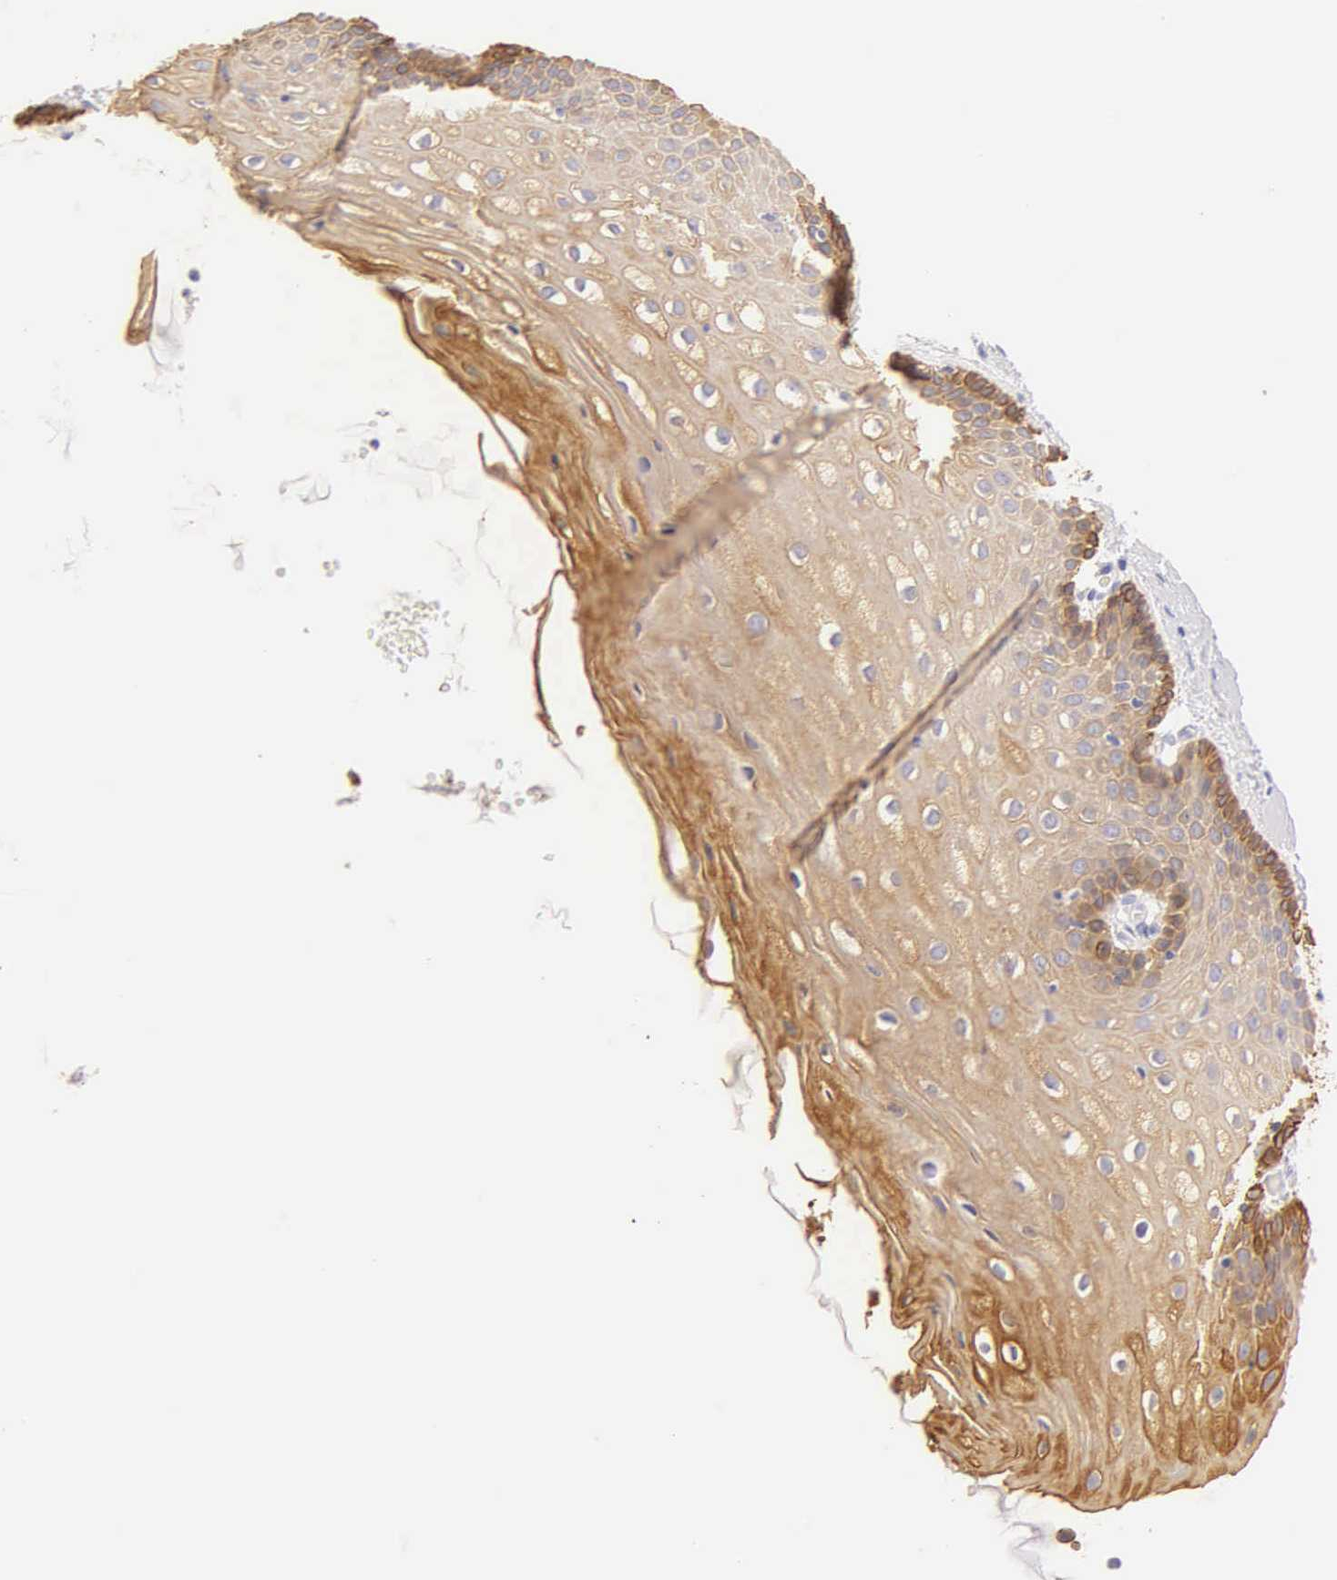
{"staining": {"intensity": "weak", "quantity": ">75%", "location": "cytoplasmic/membranous"}, "tissue": "cervix", "cell_type": "Glandular cells", "image_type": "normal", "snomed": [{"axis": "morphology", "description": "Normal tissue, NOS"}, {"axis": "topography", "description": "Cervix"}], "caption": "Protein expression analysis of unremarkable human cervix reveals weak cytoplasmic/membranous positivity in about >75% of glandular cells.", "gene": "KRT14", "patient": {"sex": "female", "age": 53}}